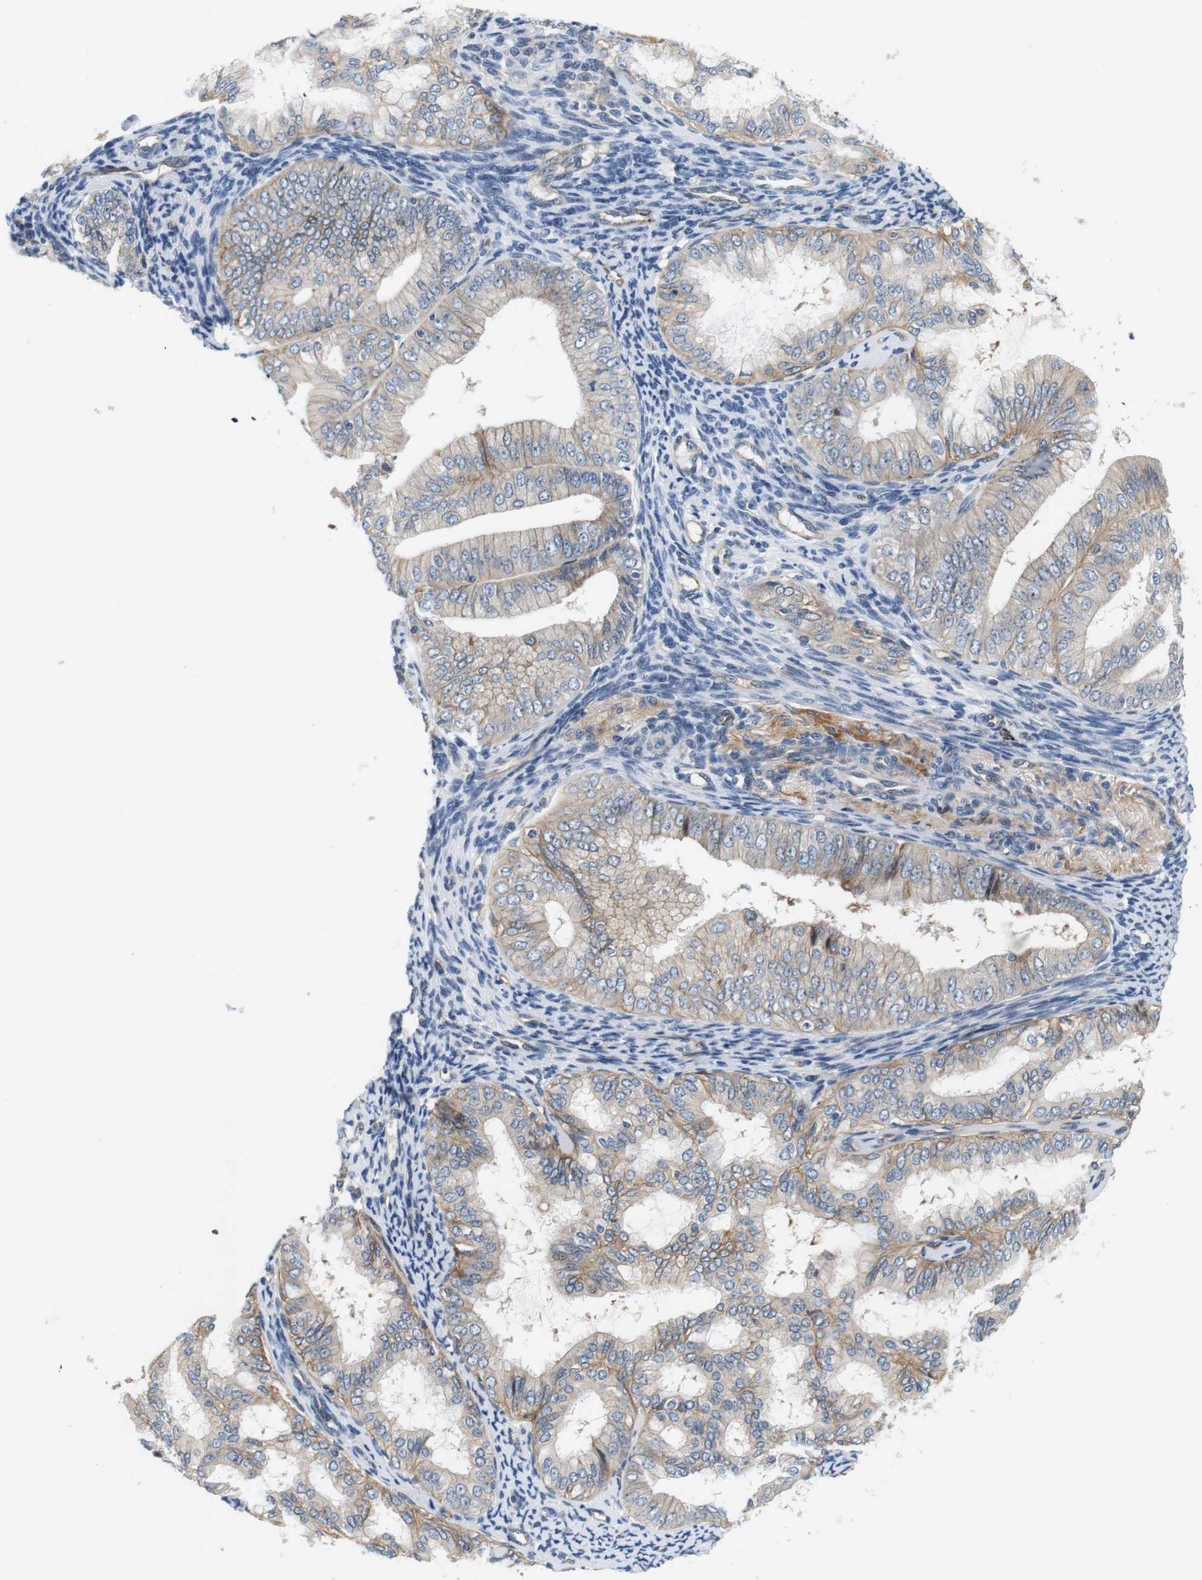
{"staining": {"intensity": "weak", "quantity": "25%-75%", "location": "cytoplasmic/membranous"}, "tissue": "endometrial cancer", "cell_type": "Tumor cells", "image_type": "cancer", "snomed": [{"axis": "morphology", "description": "Adenocarcinoma, NOS"}, {"axis": "topography", "description": "Endometrium"}], "caption": "This photomicrograph shows endometrial adenocarcinoma stained with immunohistochemistry (IHC) to label a protein in brown. The cytoplasmic/membranous of tumor cells show weak positivity for the protein. Nuclei are counter-stained blue.", "gene": "SLC30A1", "patient": {"sex": "female", "age": 63}}